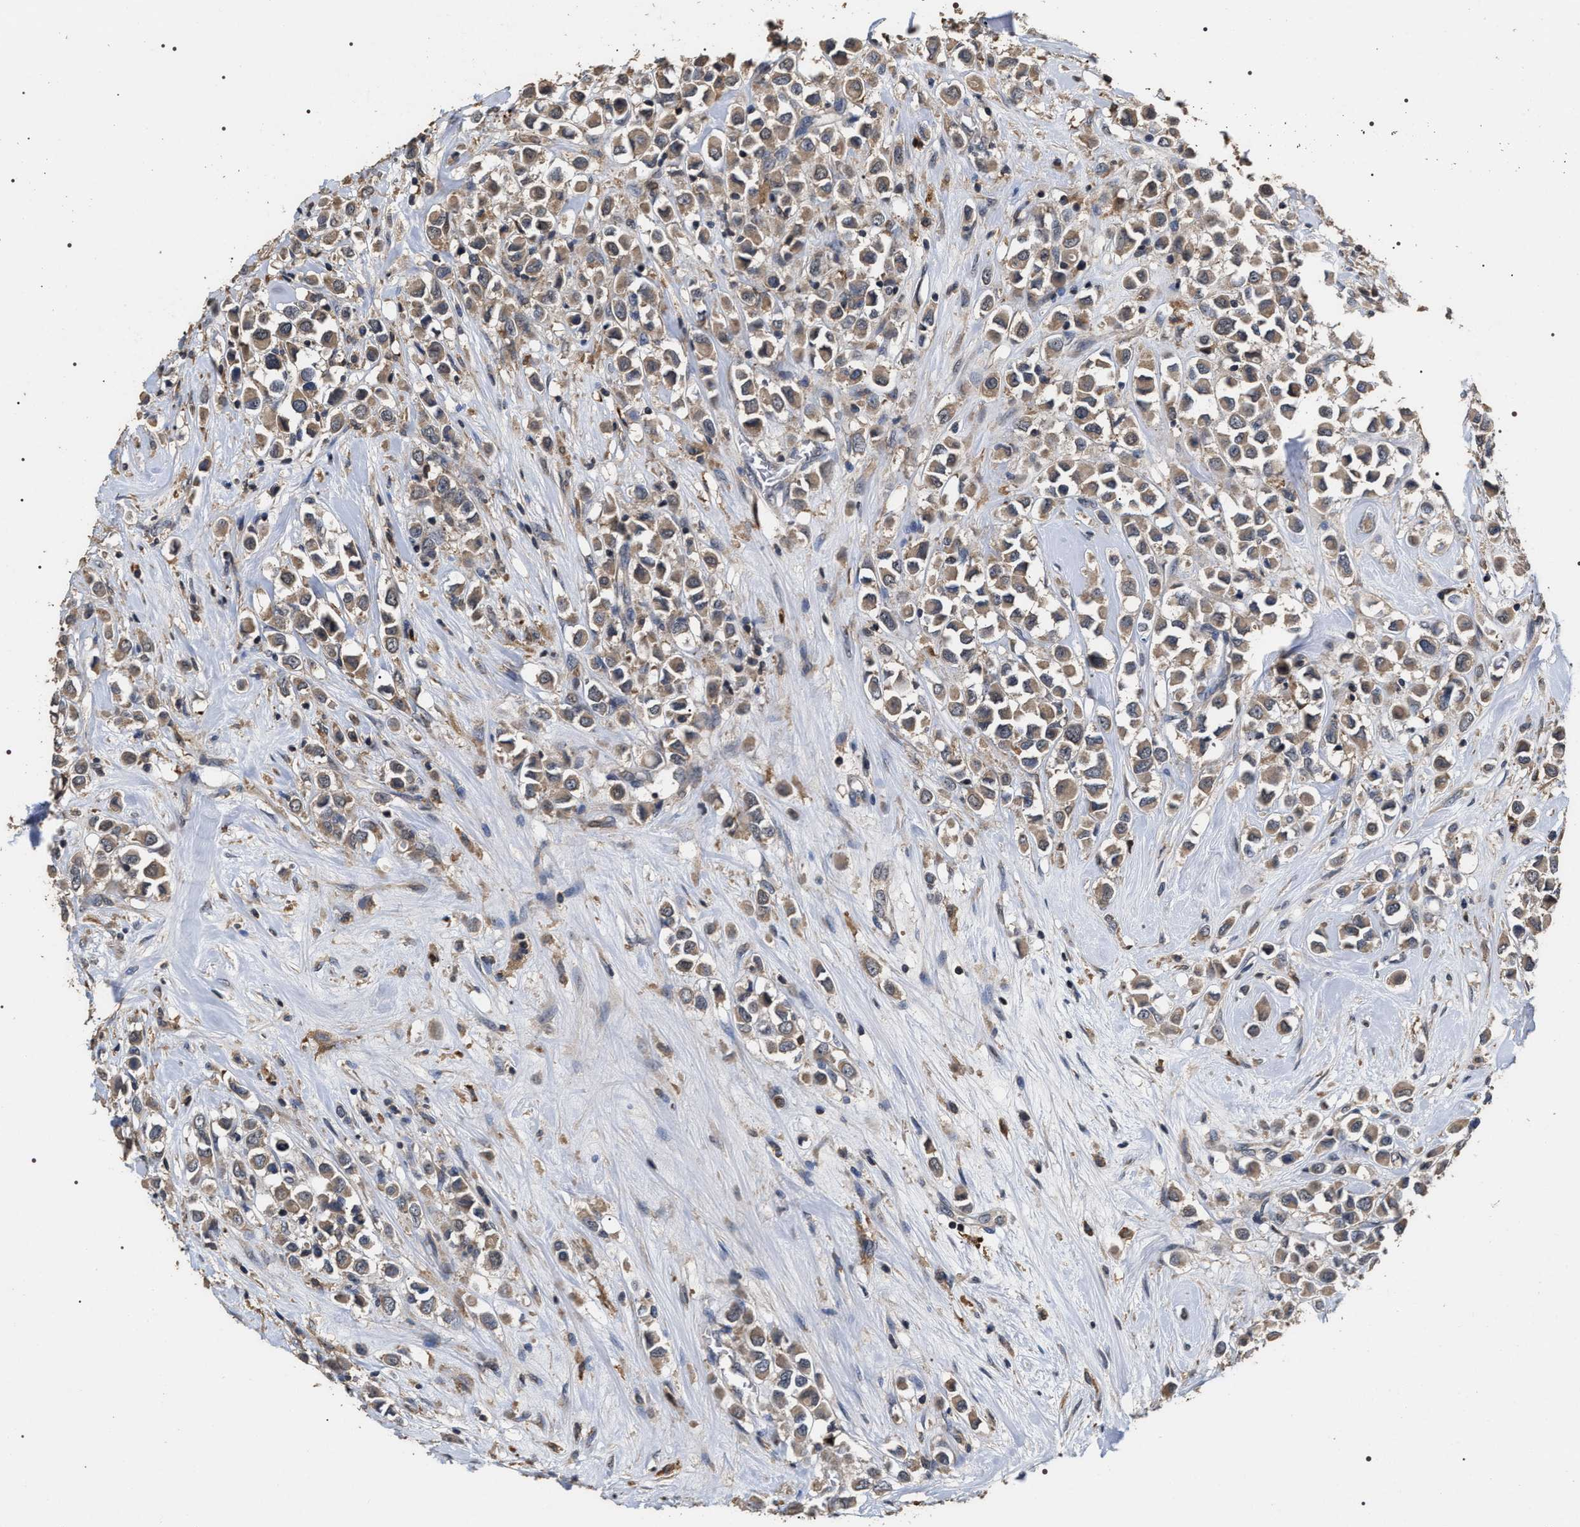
{"staining": {"intensity": "moderate", "quantity": ">75%", "location": "cytoplasmic/membranous"}, "tissue": "breast cancer", "cell_type": "Tumor cells", "image_type": "cancer", "snomed": [{"axis": "morphology", "description": "Duct carcinoma"}, {"axis": "topography", "description": "Breast"}], "caption": "Intraductal carcinoma (breast) stained with DAB immunohistochemistry exhibits medium levels of moderate cytoplasmic/membranous expression in approximately >75% of tumor cells.", "gene": "UPF3A", "patient": {"sex": "female", "age": 61}}